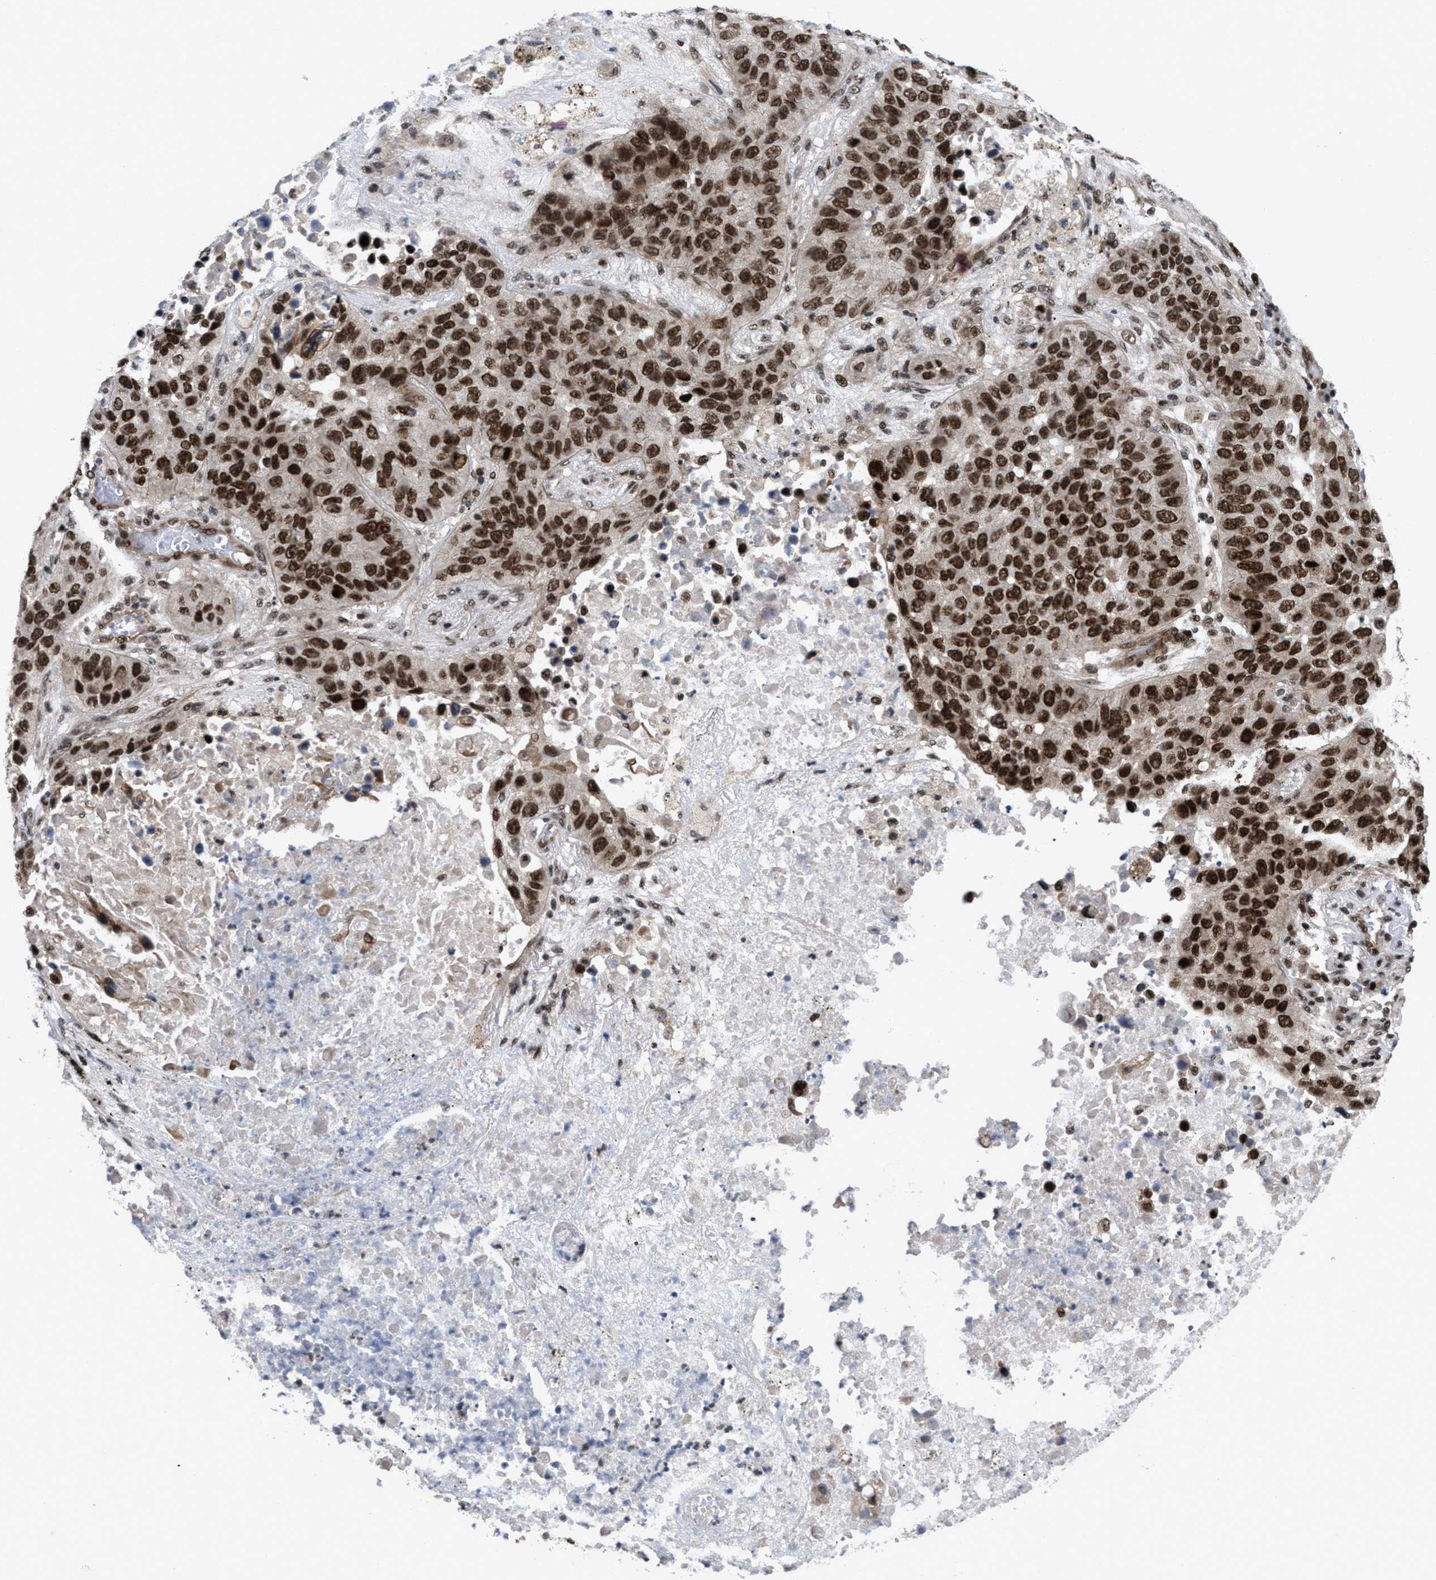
{"staining": {"intensity": "strong", "quantity": ">75%", "location": "nuclear"}, "tissue": "lung cancer", "cell_type": "Tumor cells", "image_type": "cancer", "snomed": [{"axis": "morphology", "description": "Squamous cell carcinoma, NOS"}, {"axis": "topography", "description": "Lung"}], "caption": "The image exhibits staining of squamous cell carcinoma (lung), revealing strong nuclear protein staining (brown color) within tumor cells. (DAB IHC with brightfield microscopy, high magnification).", "gene": "WIZ", "patient": {"sex": "male", "age": 57}}